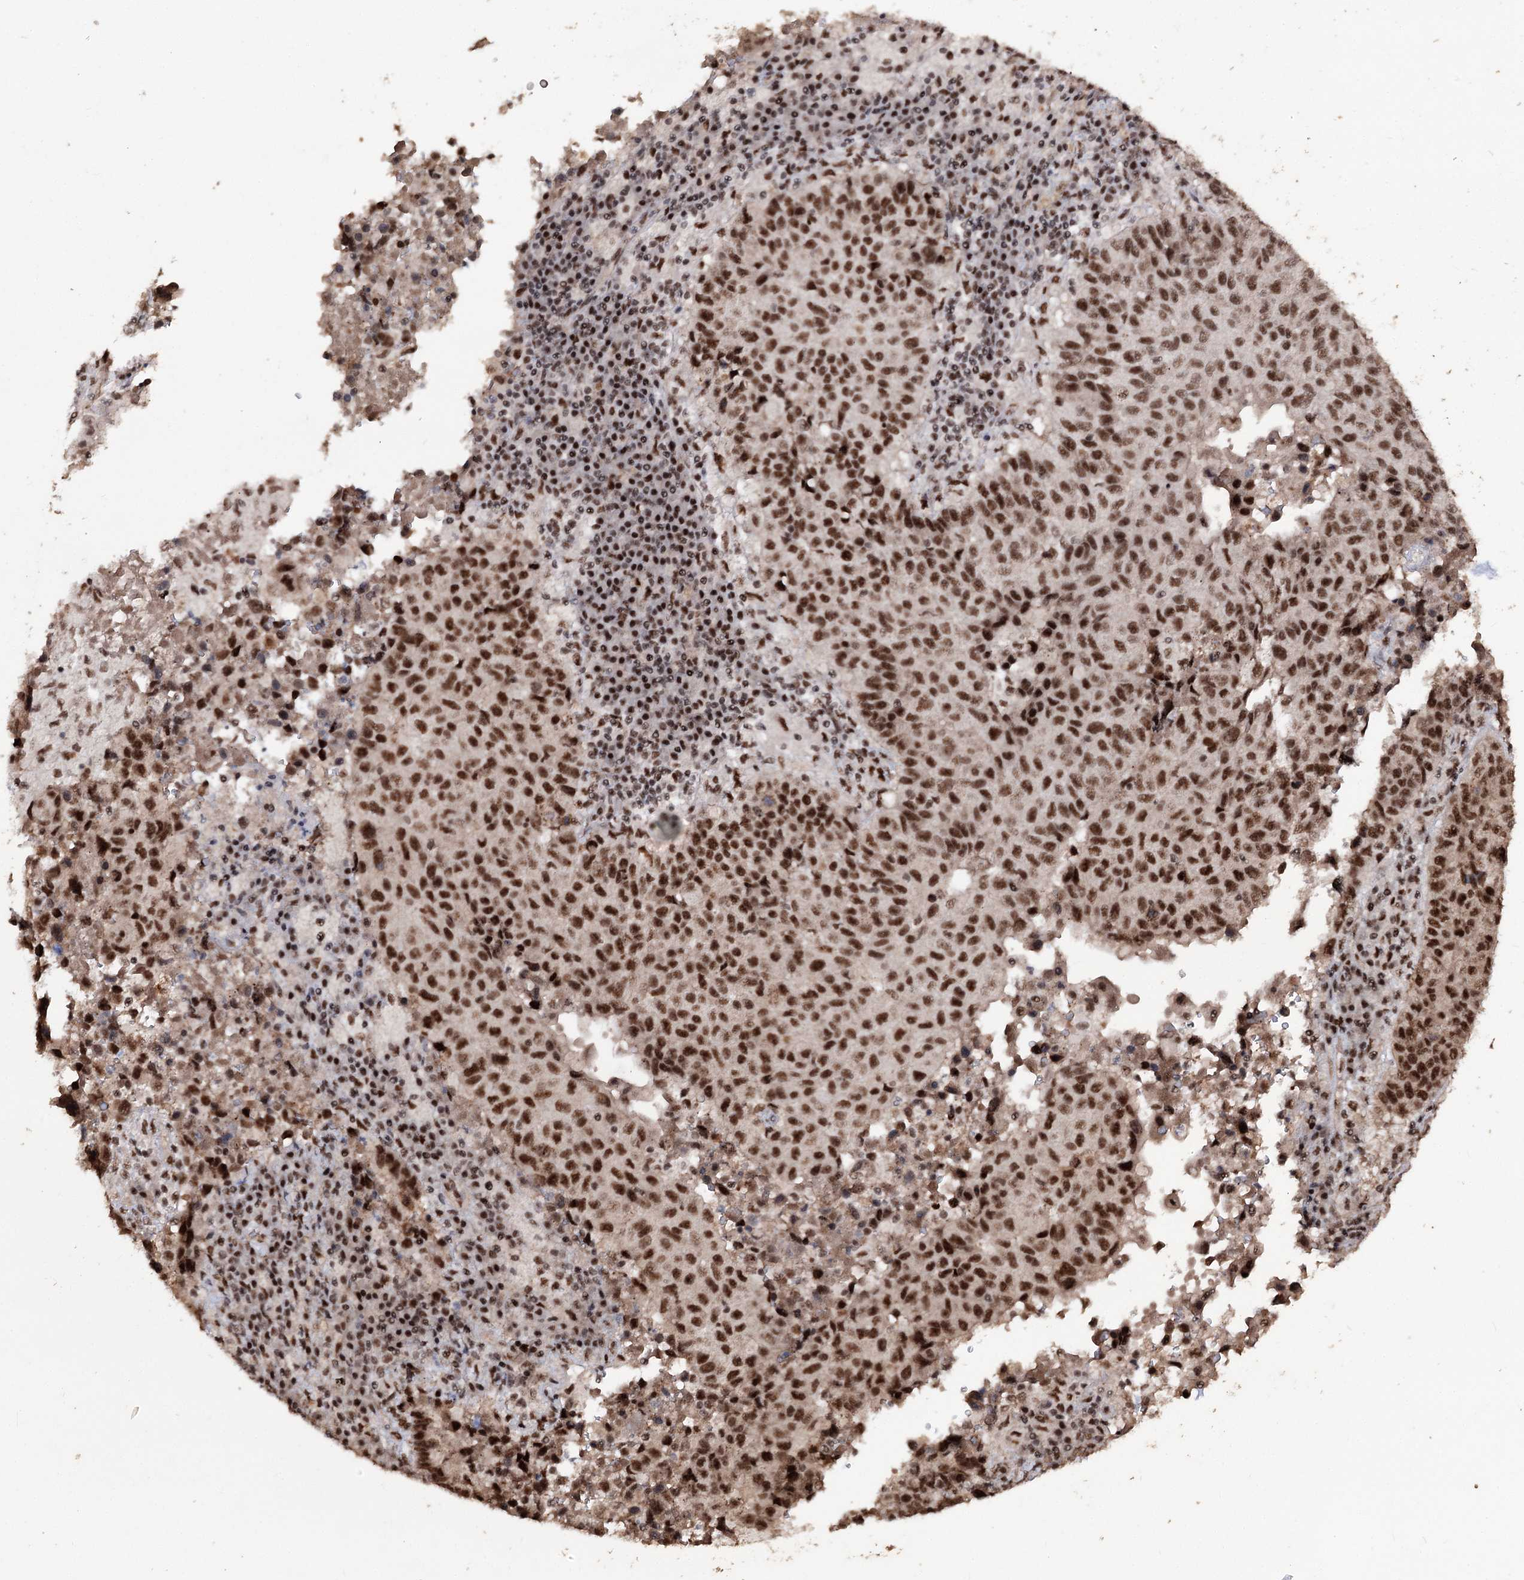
{"staining": {"intensity": "strong", "quantity": ">75%", "location": "nuclear"}, "tissue": "lung cancer", "cell_type": "Tumor cells", "image_type": "cancer", "snomed": [{"axis": "morphology", "description": "Squamous cell carcinoma, NOS"}, {"axis": "topography", "description": "Lung"}], "caption": "This is a histology image of immunohistochemistry staining of lung squamous cell carcinoma, which shows strong staining in the nuclear of tumor cells.", "gene": "U2SURP", "patient": {"sex": "male", "age": 73}}